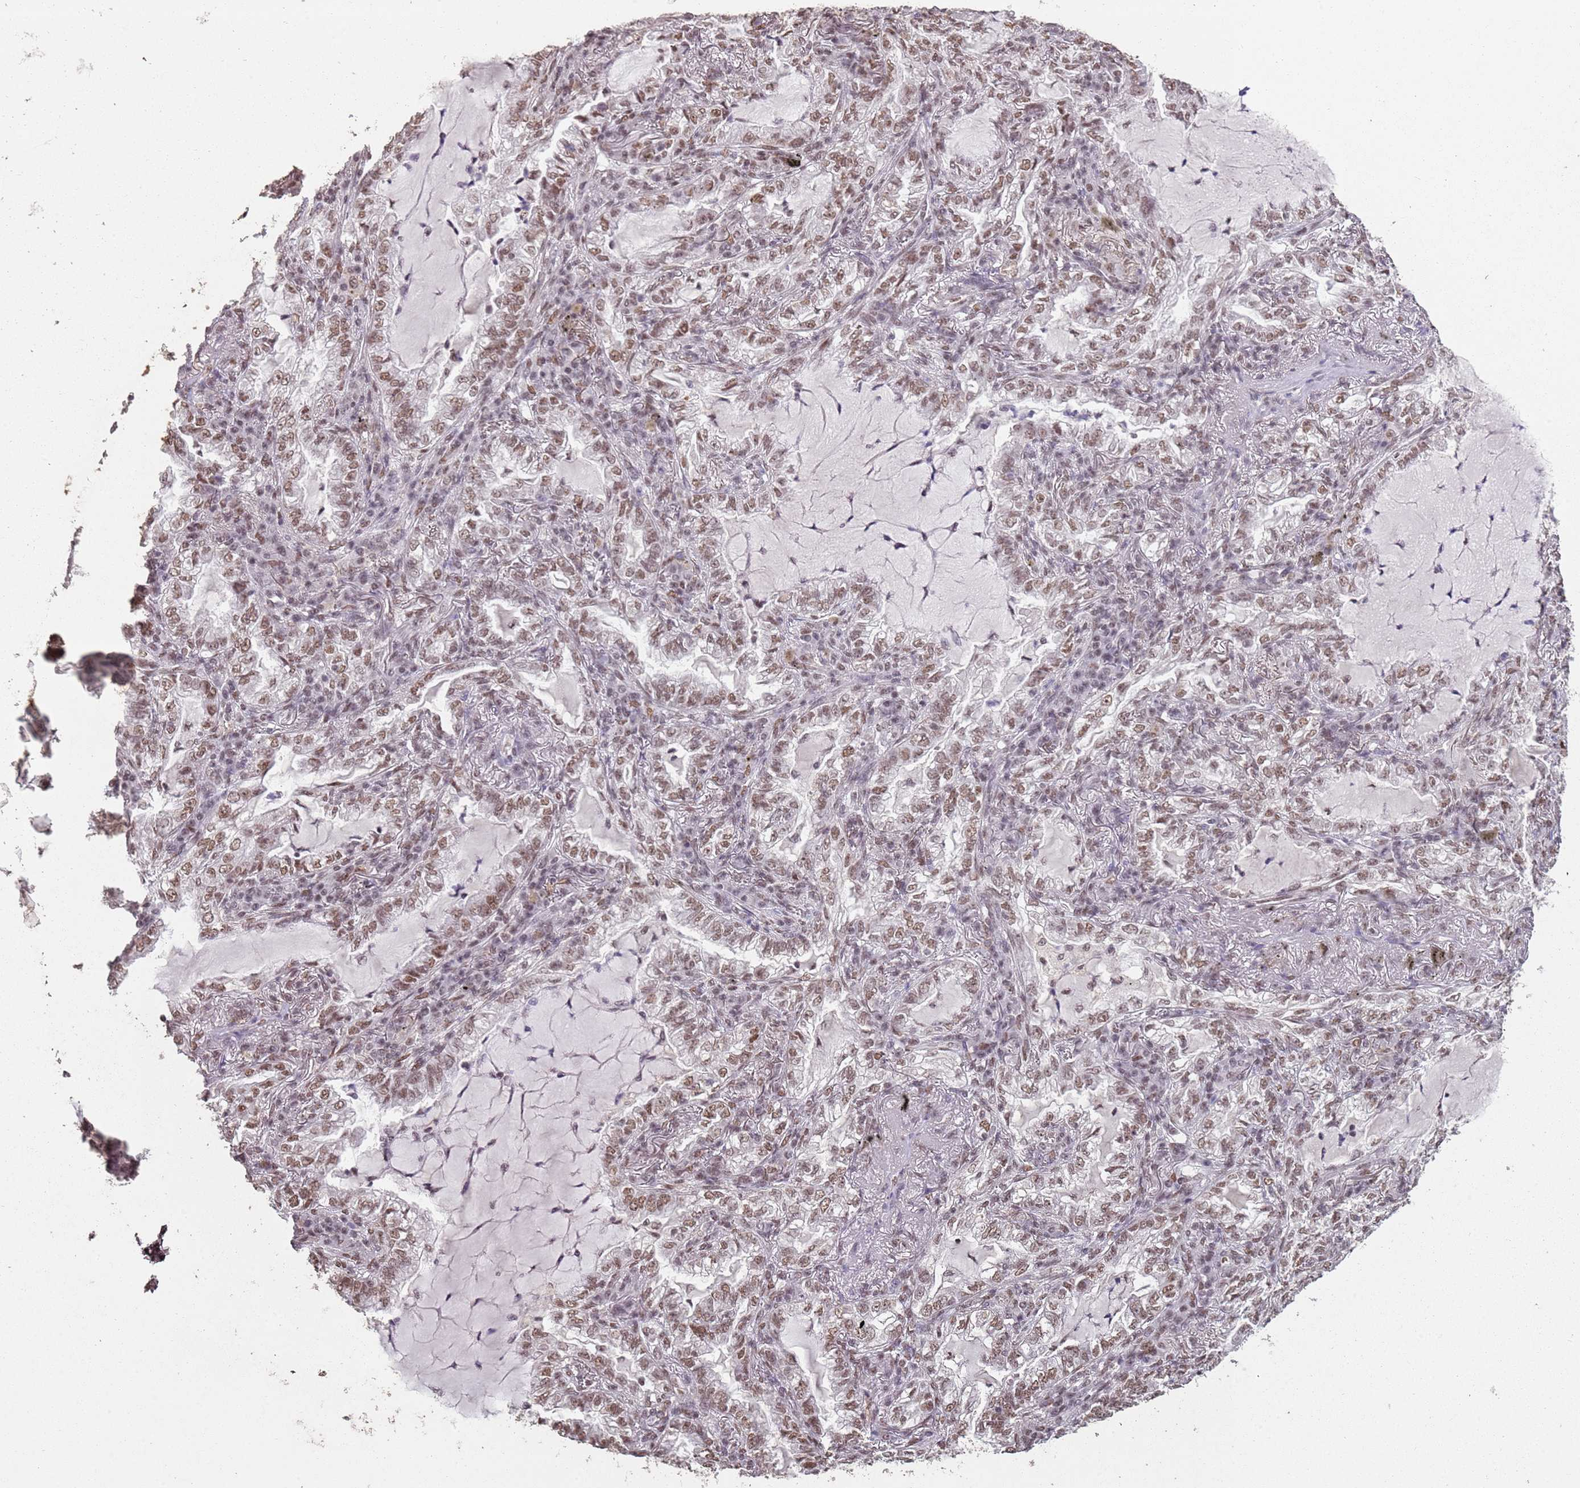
{"staining": {"intensity": "moderate", "quantity": ">75%", "location": "nuclear"}, "tissue": "lung cancer", "cell_type": "Tumor cells", "image_type": "cancer", "snomed": [{"axis": "morphology", "description": "Adenocarcinoma, NOS"}, {"axis": "topography", "description": "Lung"}], "caption": "This histopathology image displays lung cancer stained with immunohistochemistry to label a protein in brown. The nuclear of tumor cells show moderate positivity for the protein. Nuclei are counter-stained blue.", "gene": "ARL14EP", "patient": {"sex": "female", "age": 73}}